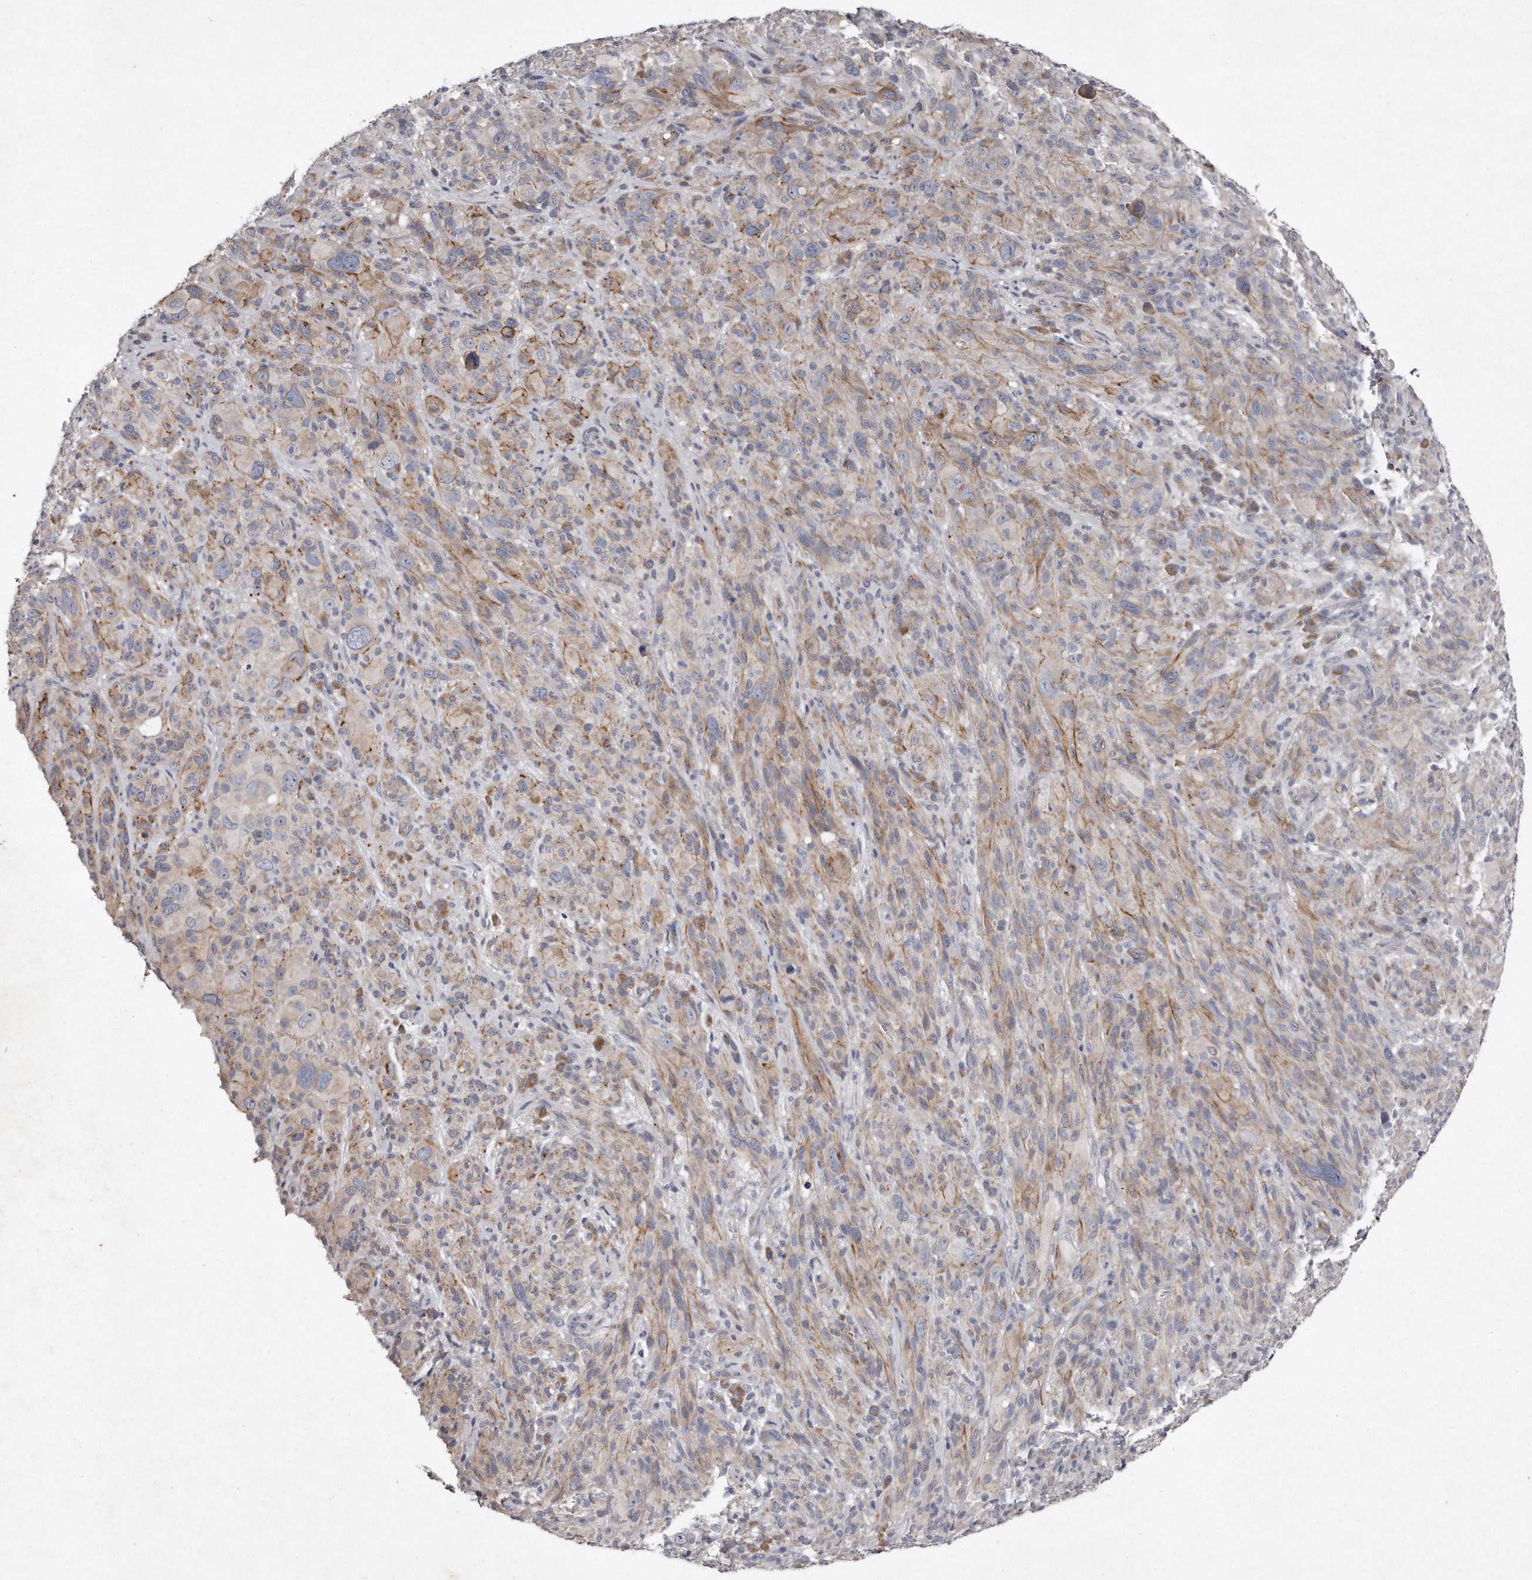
{"staining": {"intensity": "moderate", "quantity": "25%-75%", "location": "cytoplasmic/membranous"}, "tissue": "melanoma", "cell_type": "Tumor cells", "image_type": "cancer", "snomed": [{"axis": "morphology", "description": "Malignant melanoma, NOS"}, {"axis": "topography", "description": "Skin of head"}], "caption": "A medium amount of moderate cytoplasmic/membranous positivity is present in approximately 25%-75% of tumor cells in malignant melanoma tissue.", "gene": "TECR", "patient": {"sex": "male", "age": 96}}